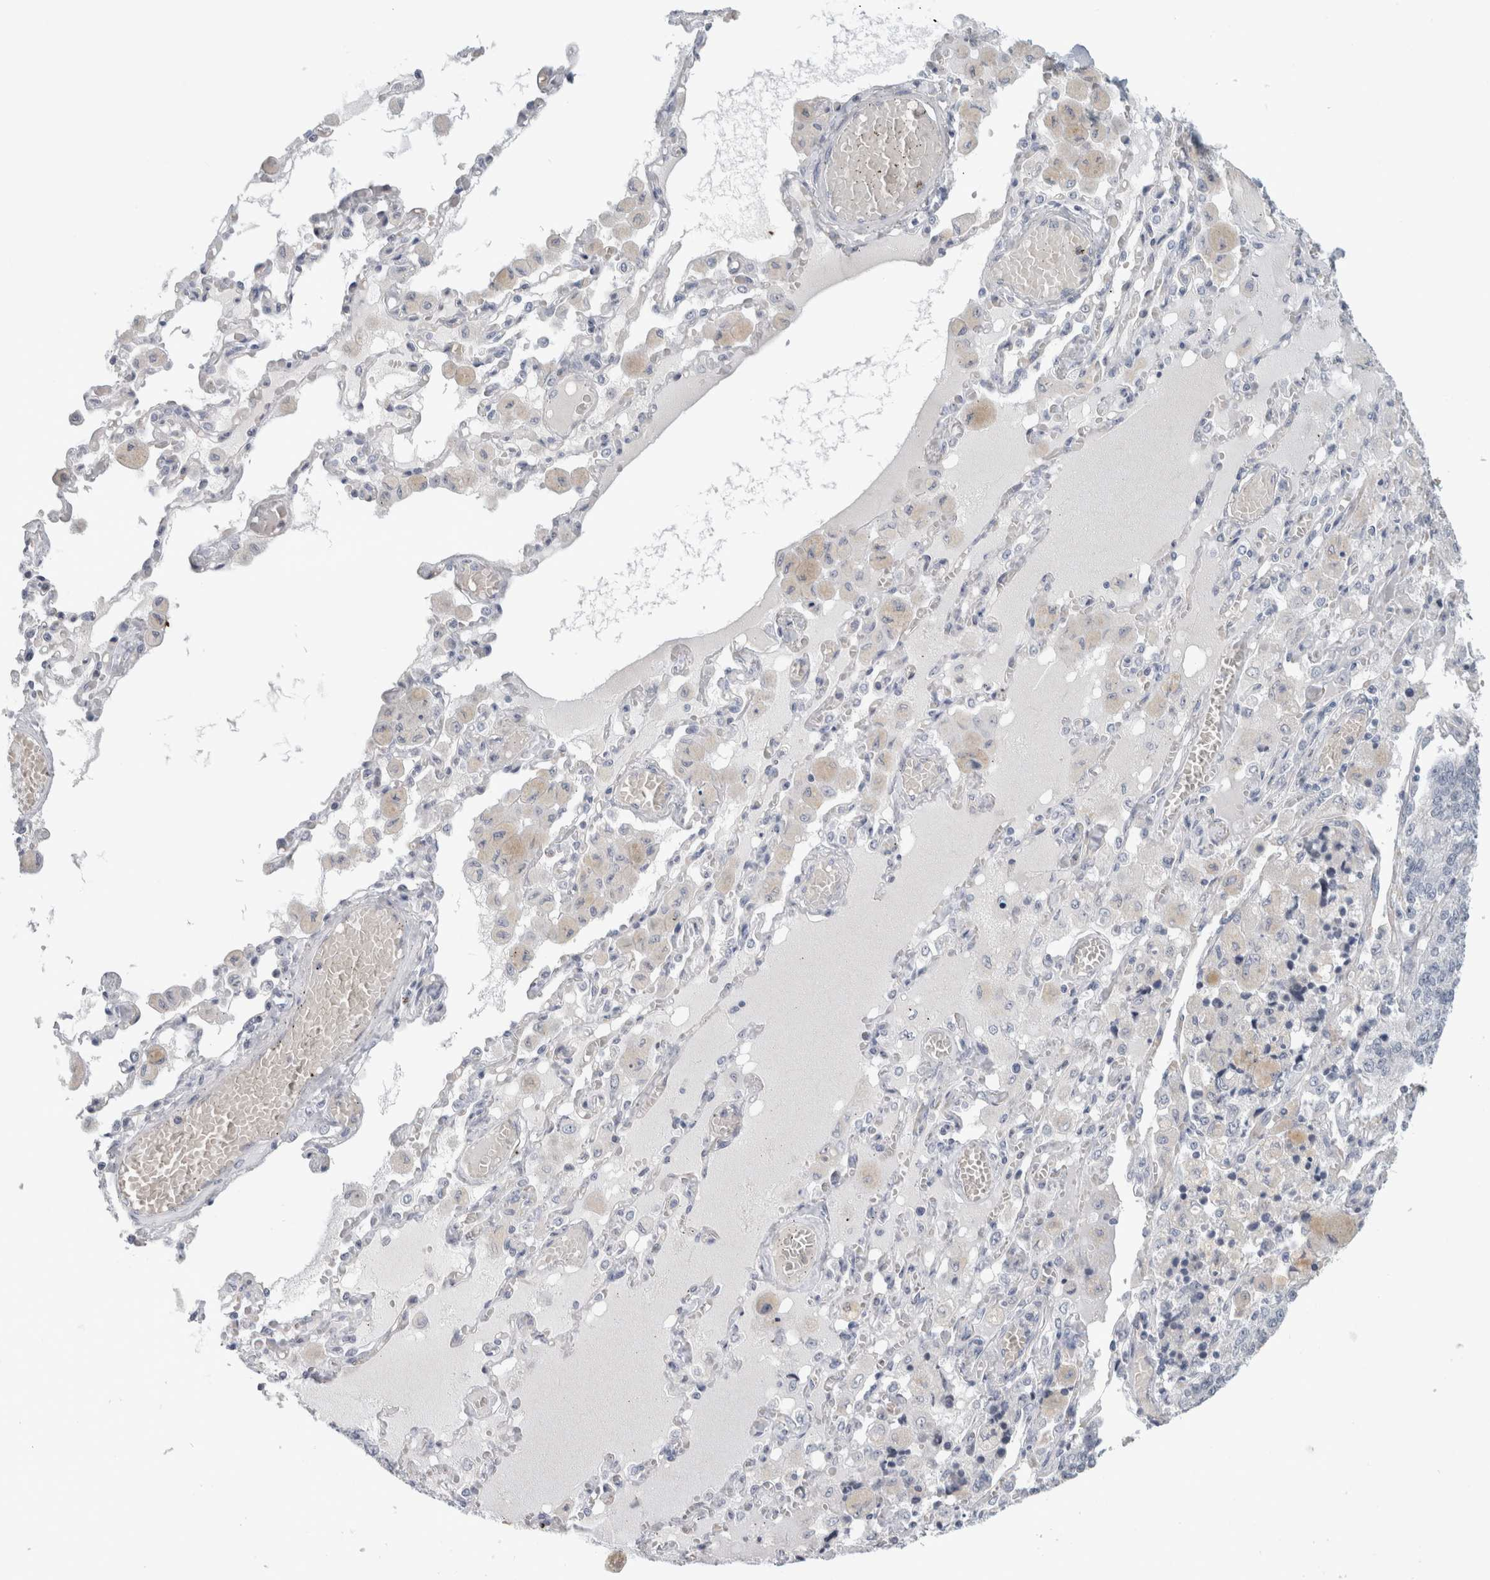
{"staining": {"intensity": "negative", "quantity": "none", "location": "none"}, "tissue": "lung cancer", "cell_type": "Tumor cells", "image_type": "cancer", "snomed": [{"axis": "morphology", "description": "Adenocarcinoma, NOS"}, {"axis": "topography", "description": "Lung"}], "caption": "Micrograph shows no protein staining in tumor cells of lung adenocarcinoma tissue. (DAB IHC visualized using brightfield microscopy, high magnification).", "gene": "FMR1NB", "patient": {"sex": "male", "age": 49}}